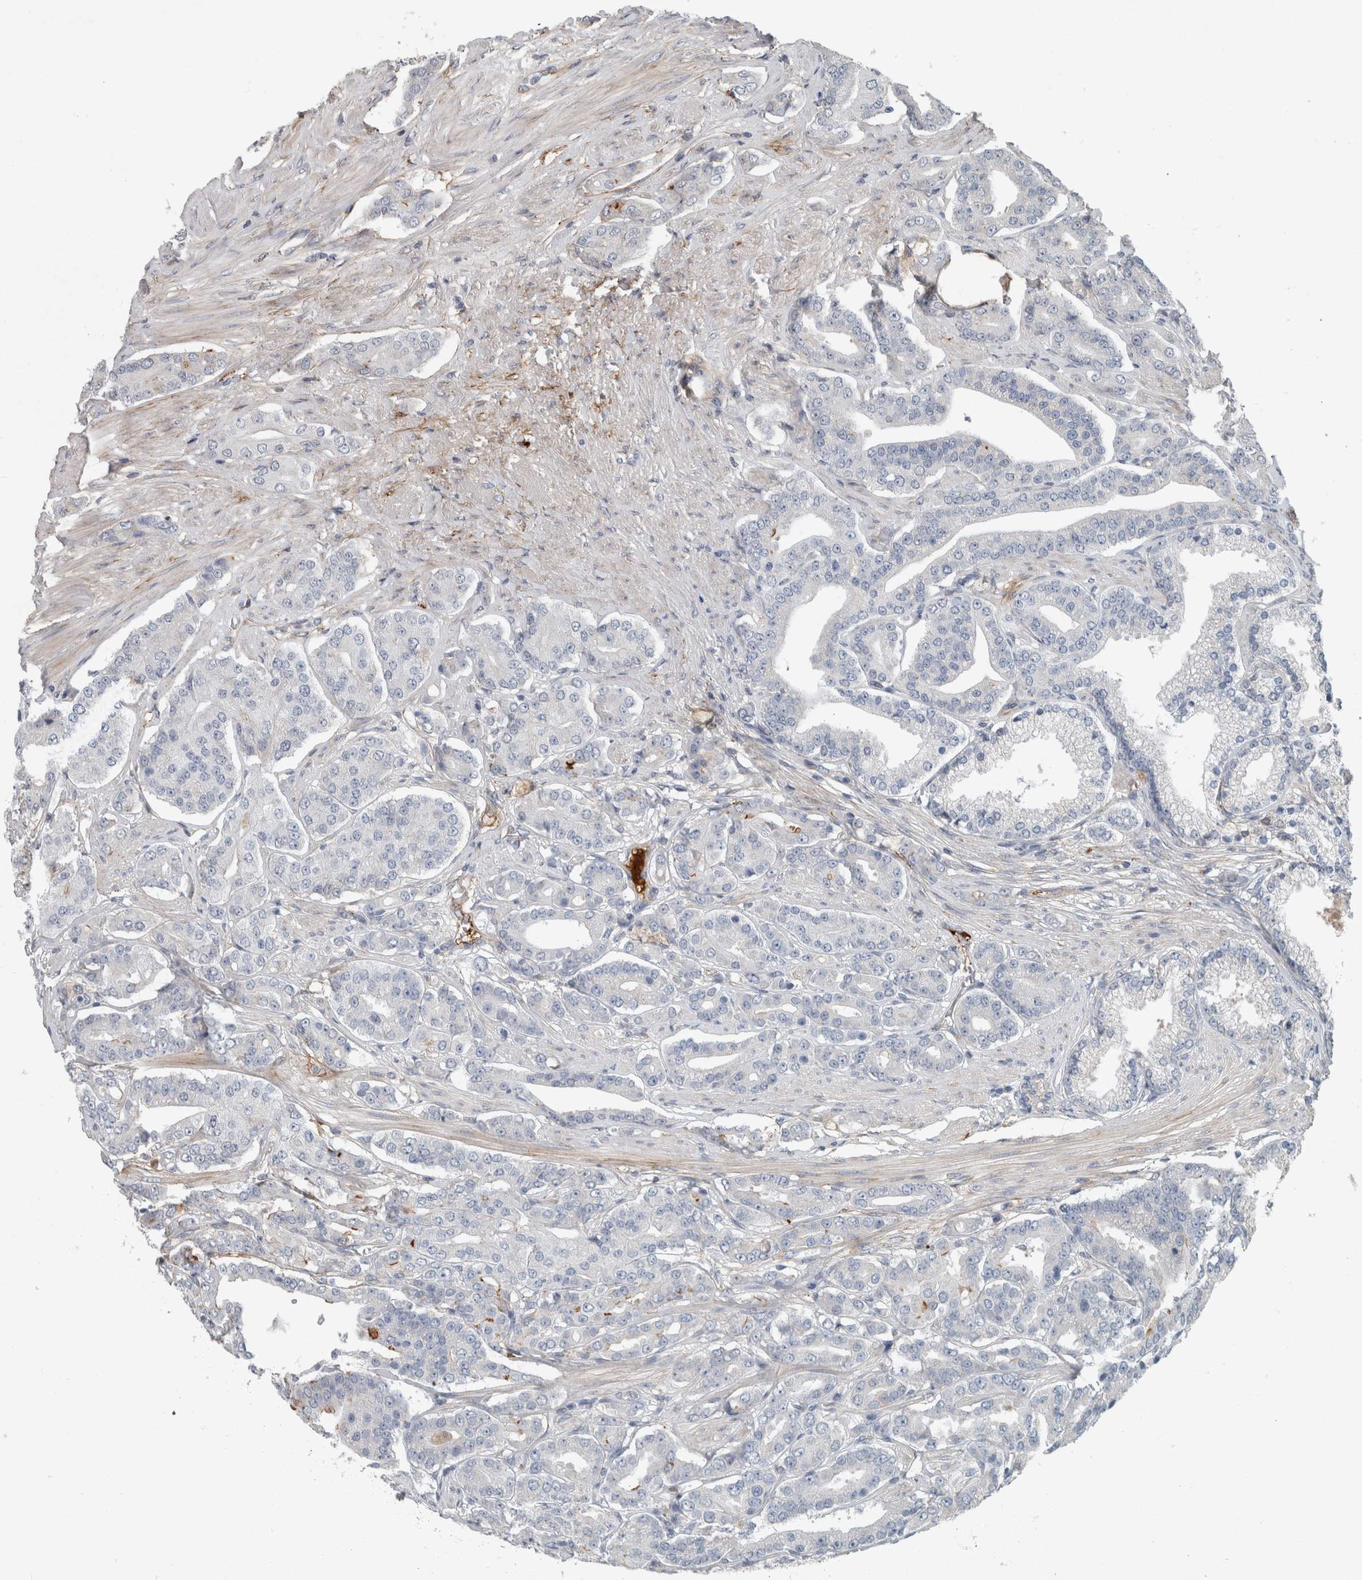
{"staining": {"intensity": "negative", "quantity": "none", "location": "none"}, "tissue": "prostate cancer", "cell_type": "Tumor cells", "image_type": "cancer", "snomed": [{"axis": "morphology", "description": "Adenocarcinoma, High grade"}, {"axis": "topography", "description": "Prostate"}], "caption": "Immunohistochemistry (IHC) histopathology image of prostate adenocarcinoma (high-grade) stained for a protein (brown), which displays no expression in tumor cells.", "gene": "FN1", "patient": {"sex": "male", "age": 71}}